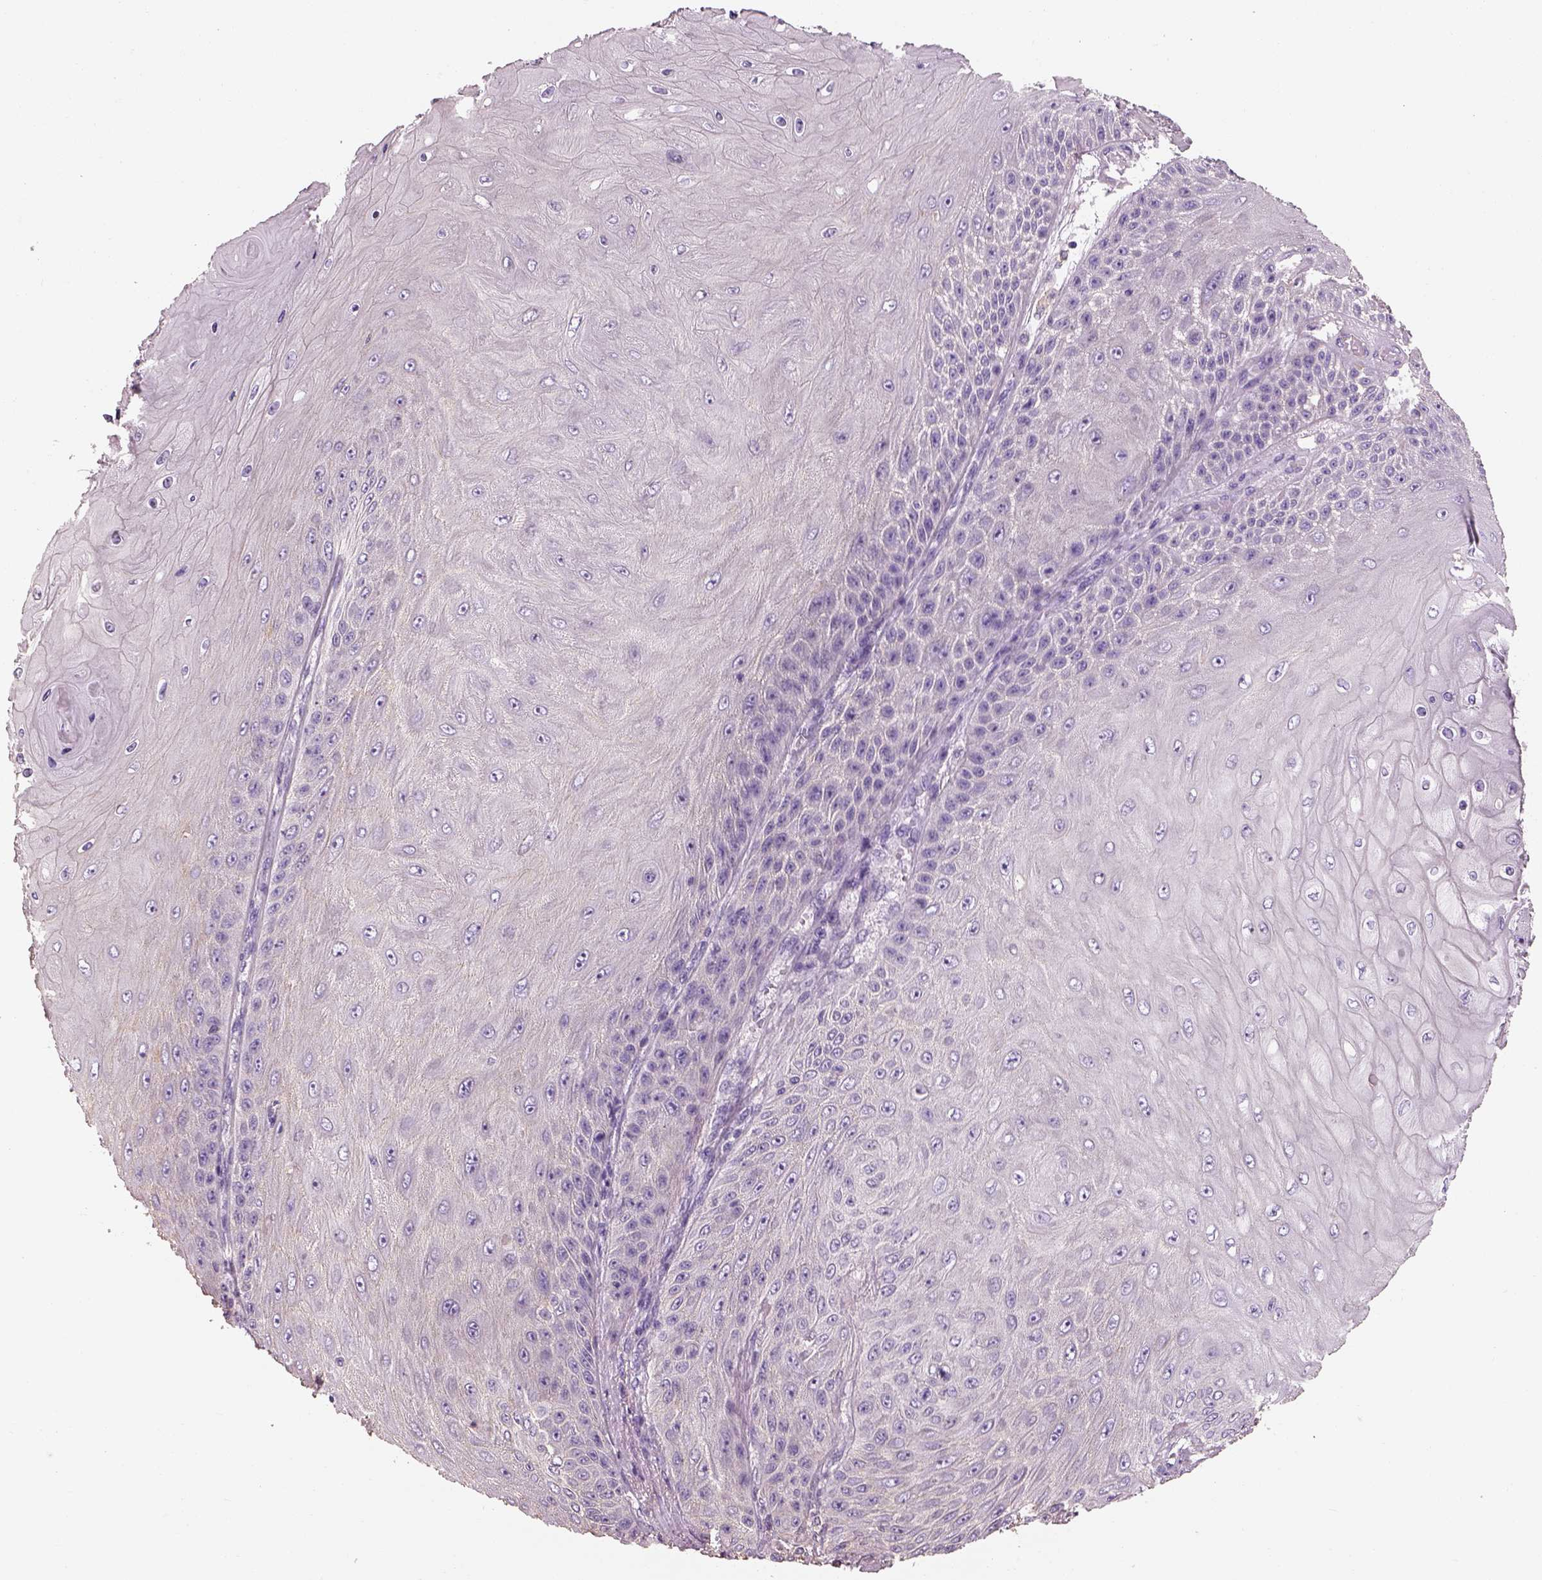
{"staining": {"intensity": "negative", "quantity": "none", "location": "none"}, "tissue": "skin cancer", "cell_type": "Tumor cells", "image_type": "cancer", "snomed": [{"axis": "morphology", "description": "Squamous cell carcinoma, NOS"}, {"axis": "topography", "description": "Skin"}], "caption": "A high-resolution histopathology image shows immunohistochemistry (IHC) staining of skin cancer (squamous cell carcinoma), which reveals no significant expression in tumor cells.", "gene": "OTUD6A", "patient": {"sex": "male", "age": 62}}